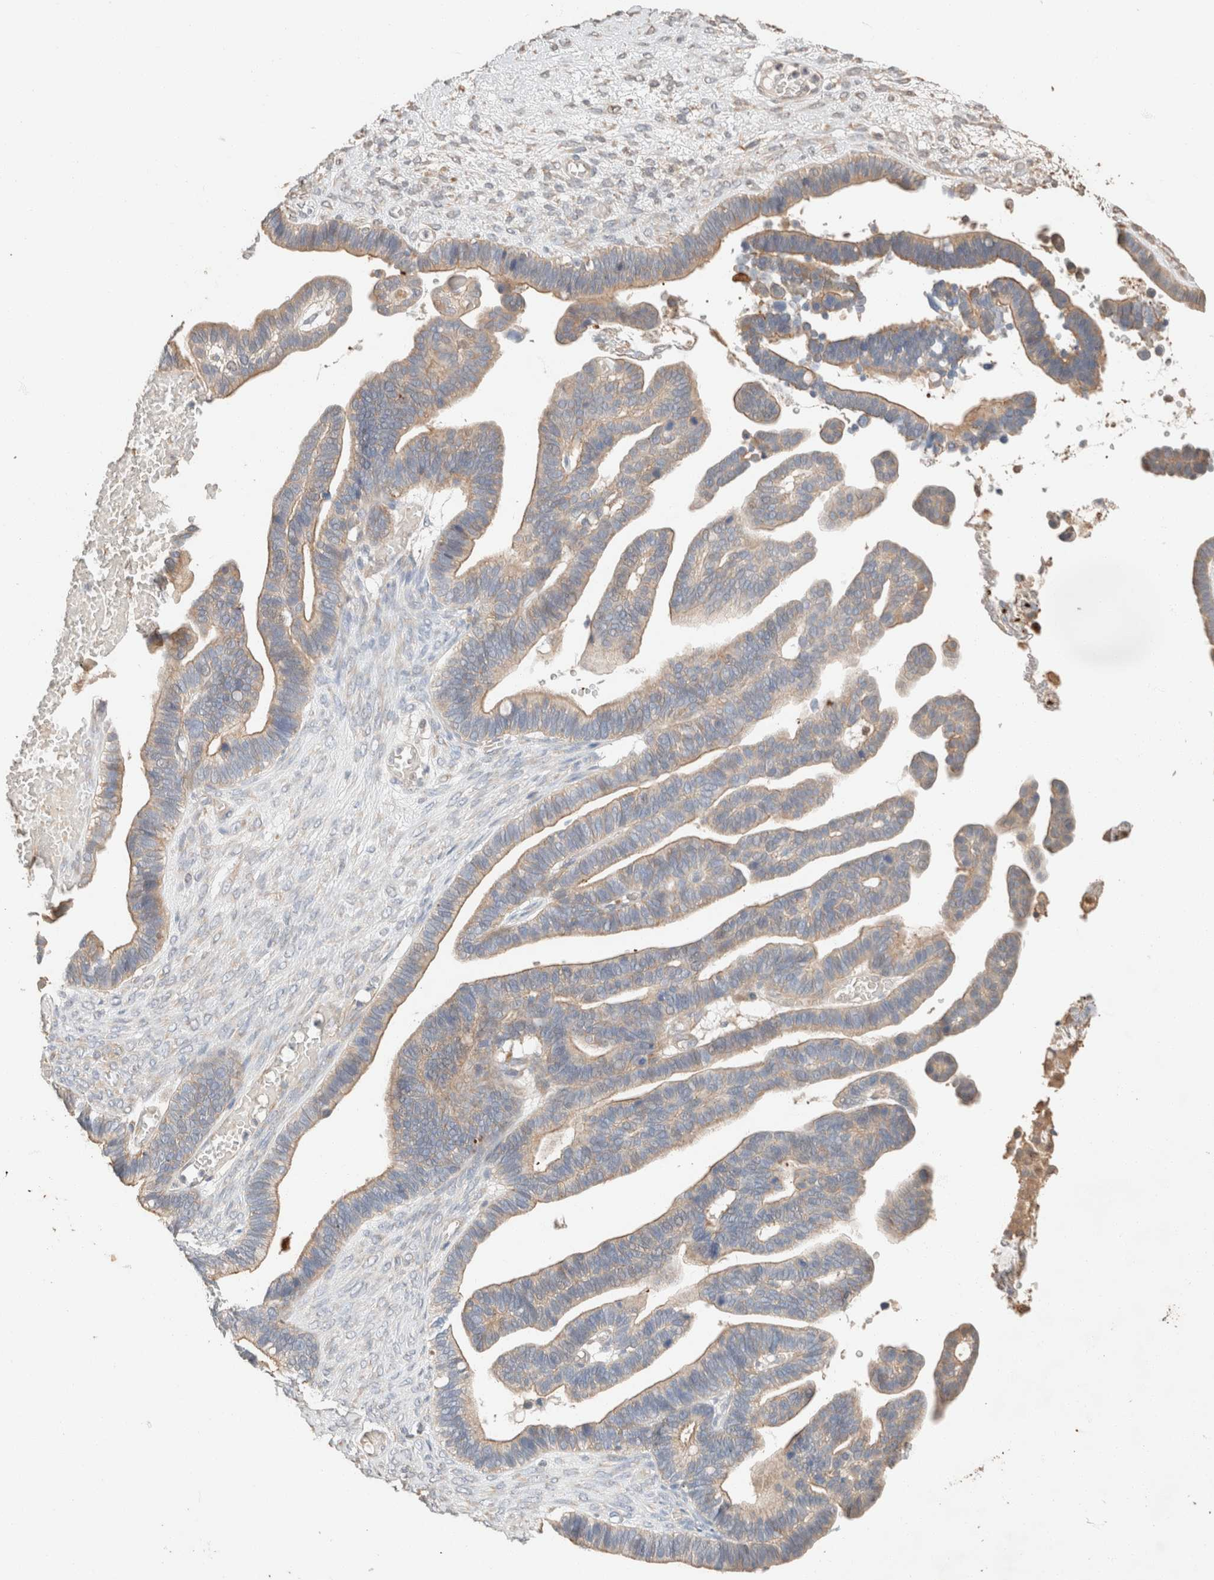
{"staining": {"intensity": "moderate", "quantity": ">75%", "location": "cytoplasmic/membranous"}, "tissue": "ovarian cancer", "cell_type": "Tumor cells", "image_type": "cancer", "snomed": [{"axis": "morphology", "description": "Cystadenocarcinoma, serous, NOS"}, {"axis": "topography", "description": "Ovary"}], "caption": "Serous cystadenocarcinoma (ovarian) stained with a protein marker shows moderate staining in tumor cells.", "gene": "TUBD1", "patient": {"sex": "female", "age": 56}}